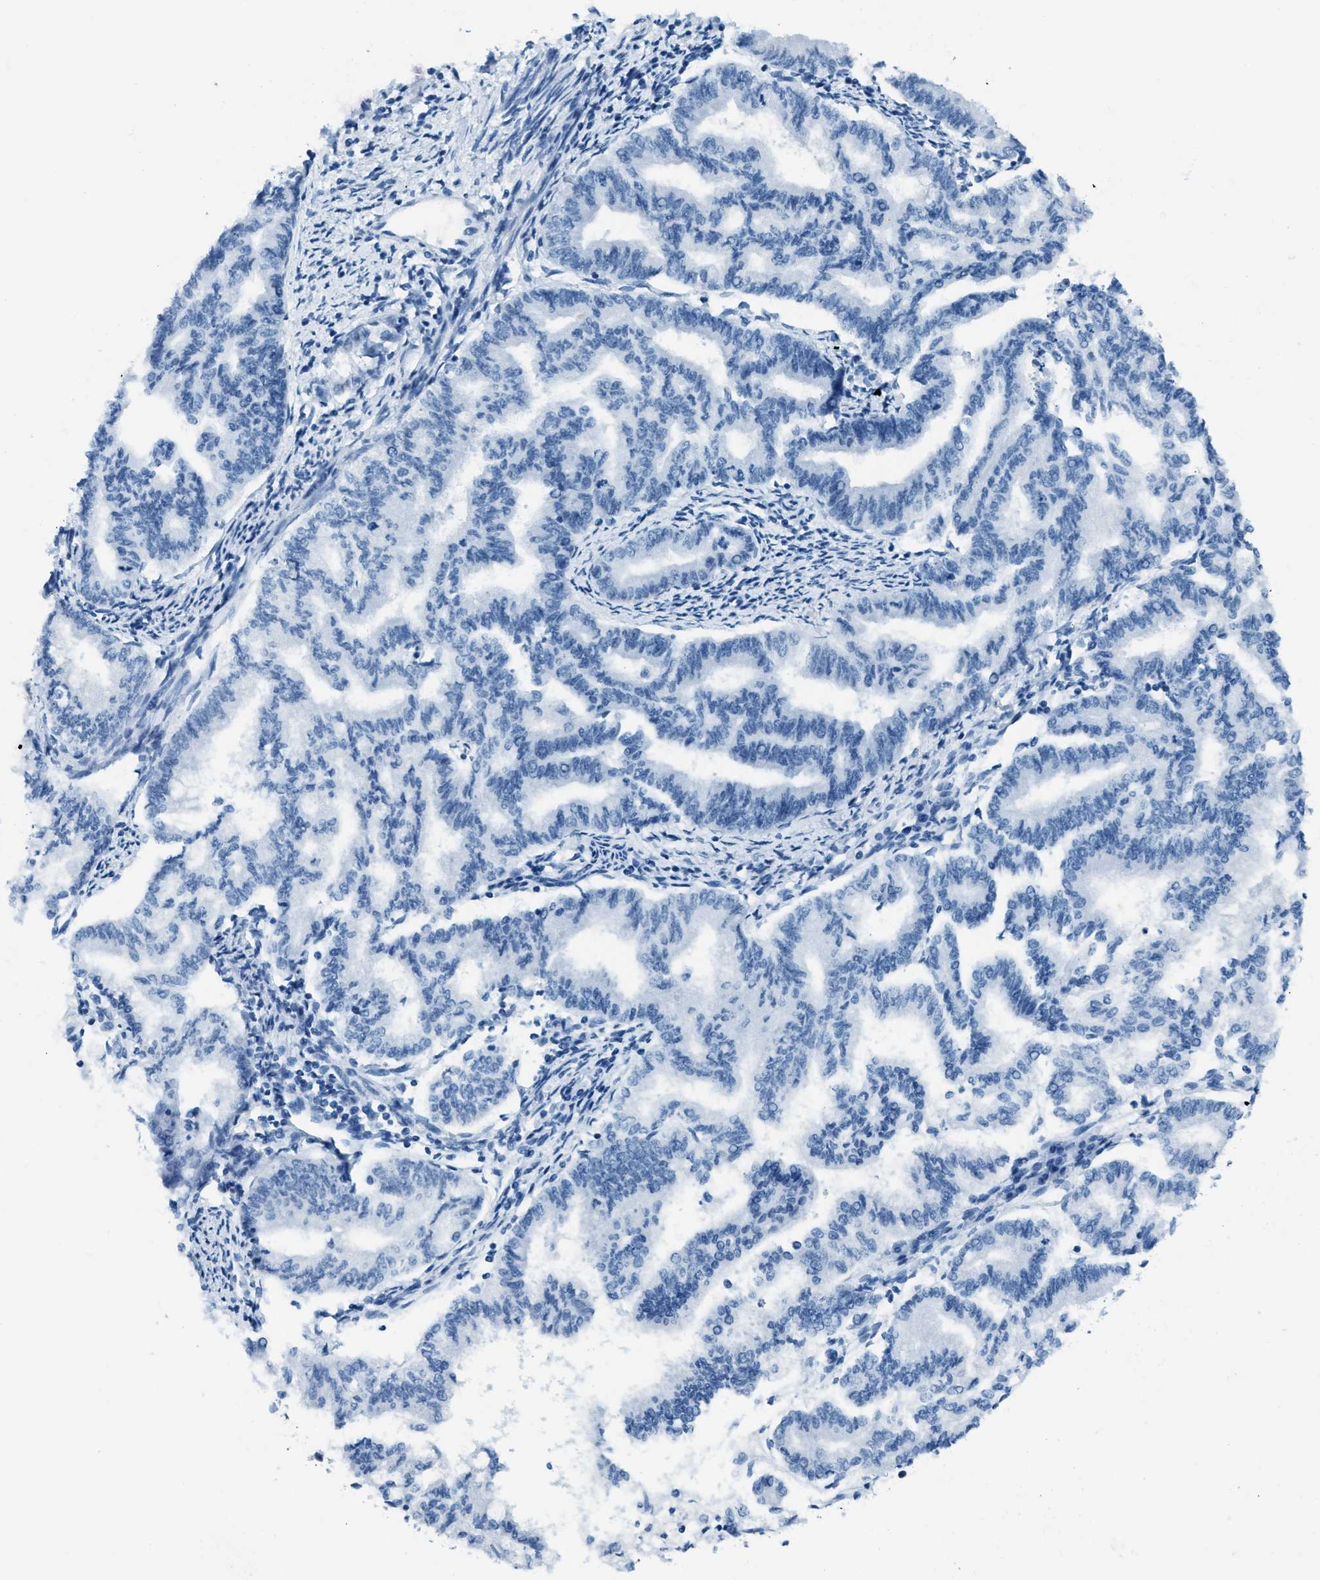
{"staining": {"intensity": "negative", "quantity": "none", "location": "none"}, "tissue": "endometrial cancer", "cell_type": "Tumor cells", "image_type": "cancer", "snomed": [{"axis": "morphology", "description": "Adenocarcinoma, NOS"}, {"axis": "topography", "description": "Endometrium"}], "caption": "The immunohistochemistry (IHC) image has no significant positivity in tumor cells of endometrial cancer tissue. (Immunohistochemistry, brightfield microscopy, high magnification).", "gene": "PLA2G2A", "patient": {"sex": "female", "age": 79}}